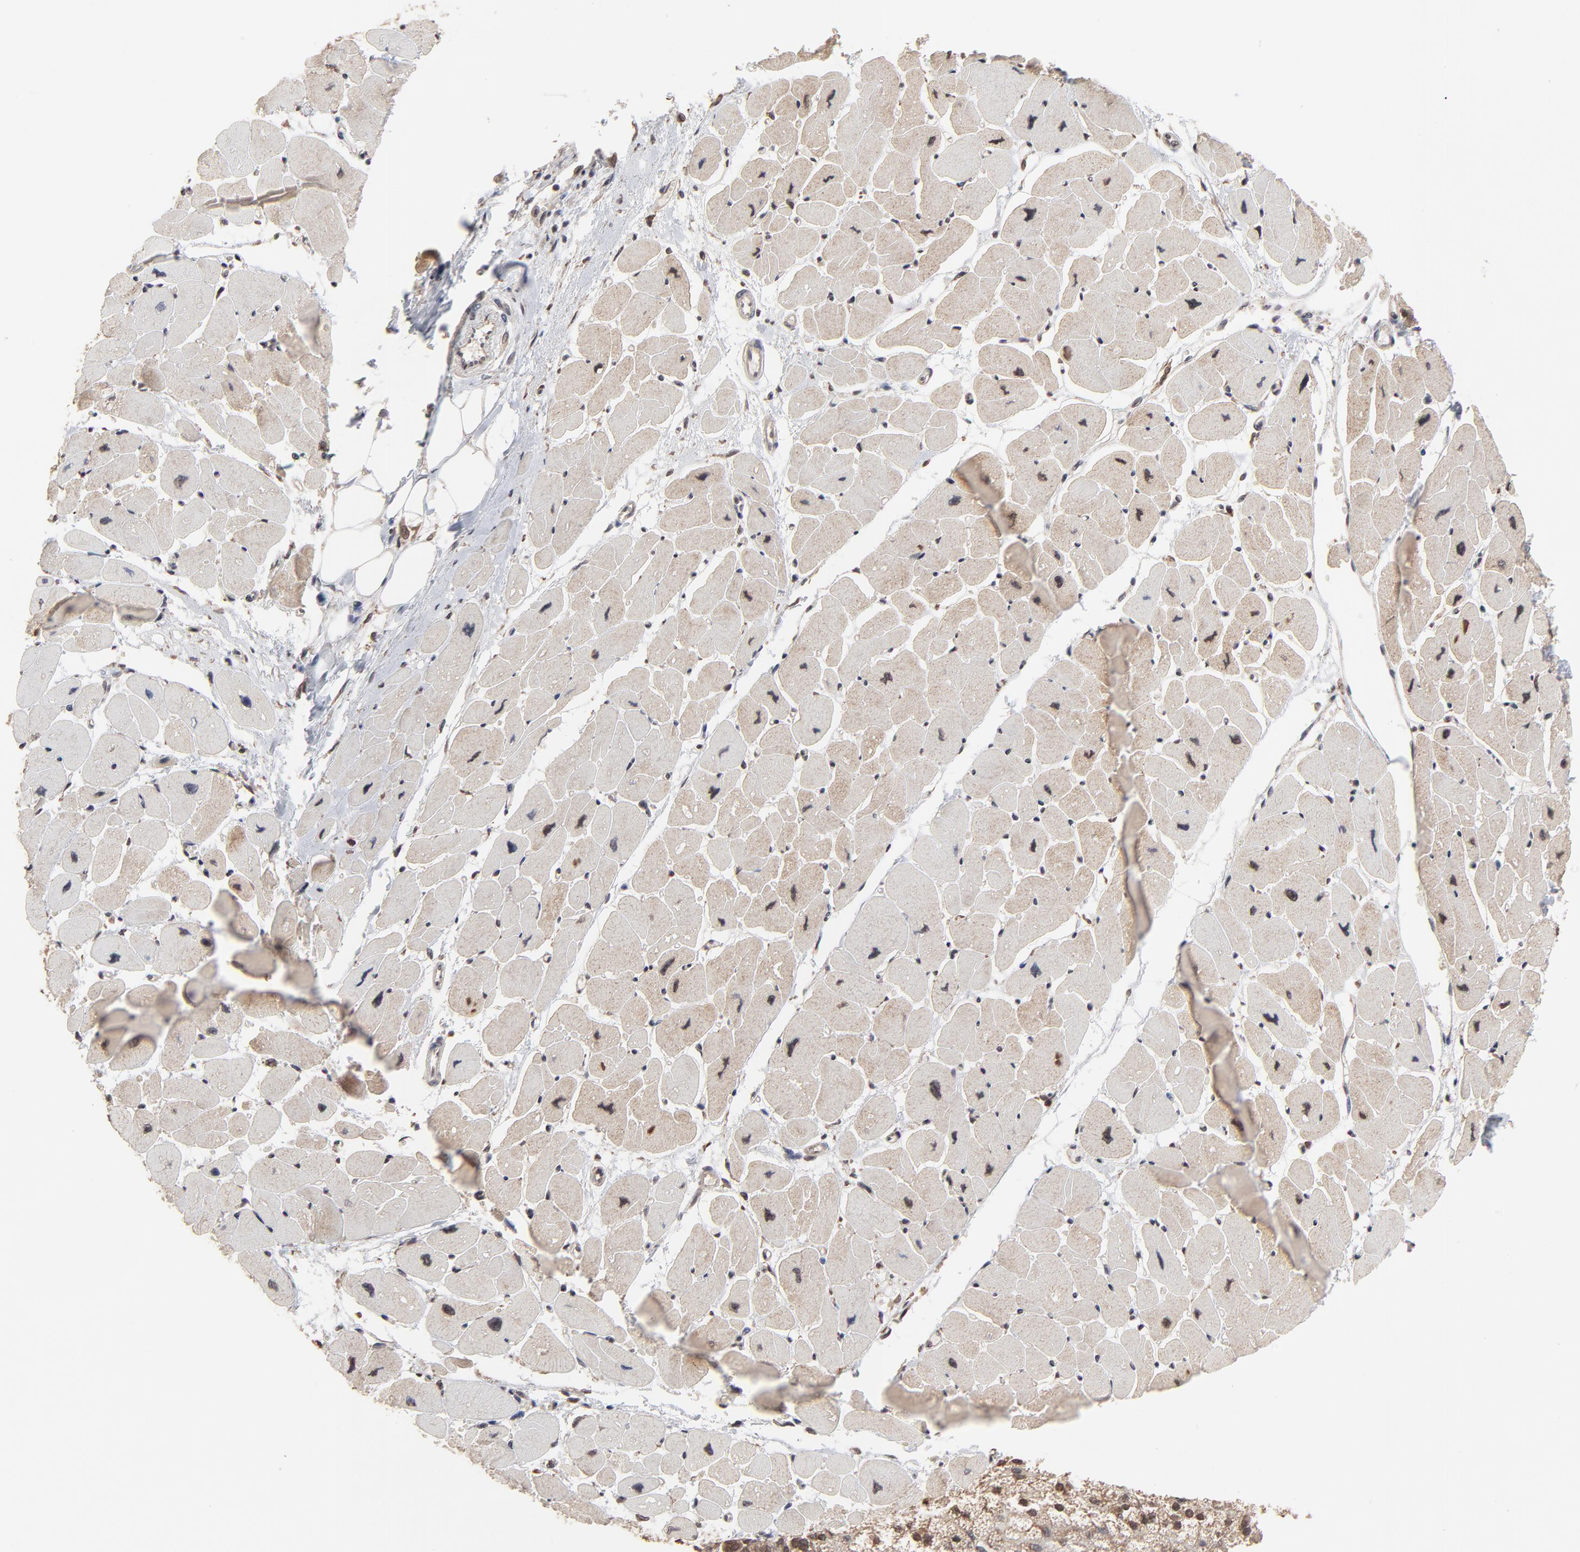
{"staining": {"intensity": "moderate", "quantity": "25%-75%", "location": "cytoplasmic/membranous"}, "tissue": "heart muscle", "cell_type": "Cardiomyocytes", "image_type": "normal", "snomed": [{"axis": "morphology", "description": "Normal tissue, NOS"}, {"axis": "topography", "description": "Heart"}], "caption": "Immunohistochemistry (IHC) photomicrograph of benign human heart muscle stained for a protein (brown), which shows medium levels of moderate cytoplasmic/membranous expression in about 25%-75% of cardiomyocytes.", "gene": "CHM", "patient": {"sex": "female", "age": 54}}